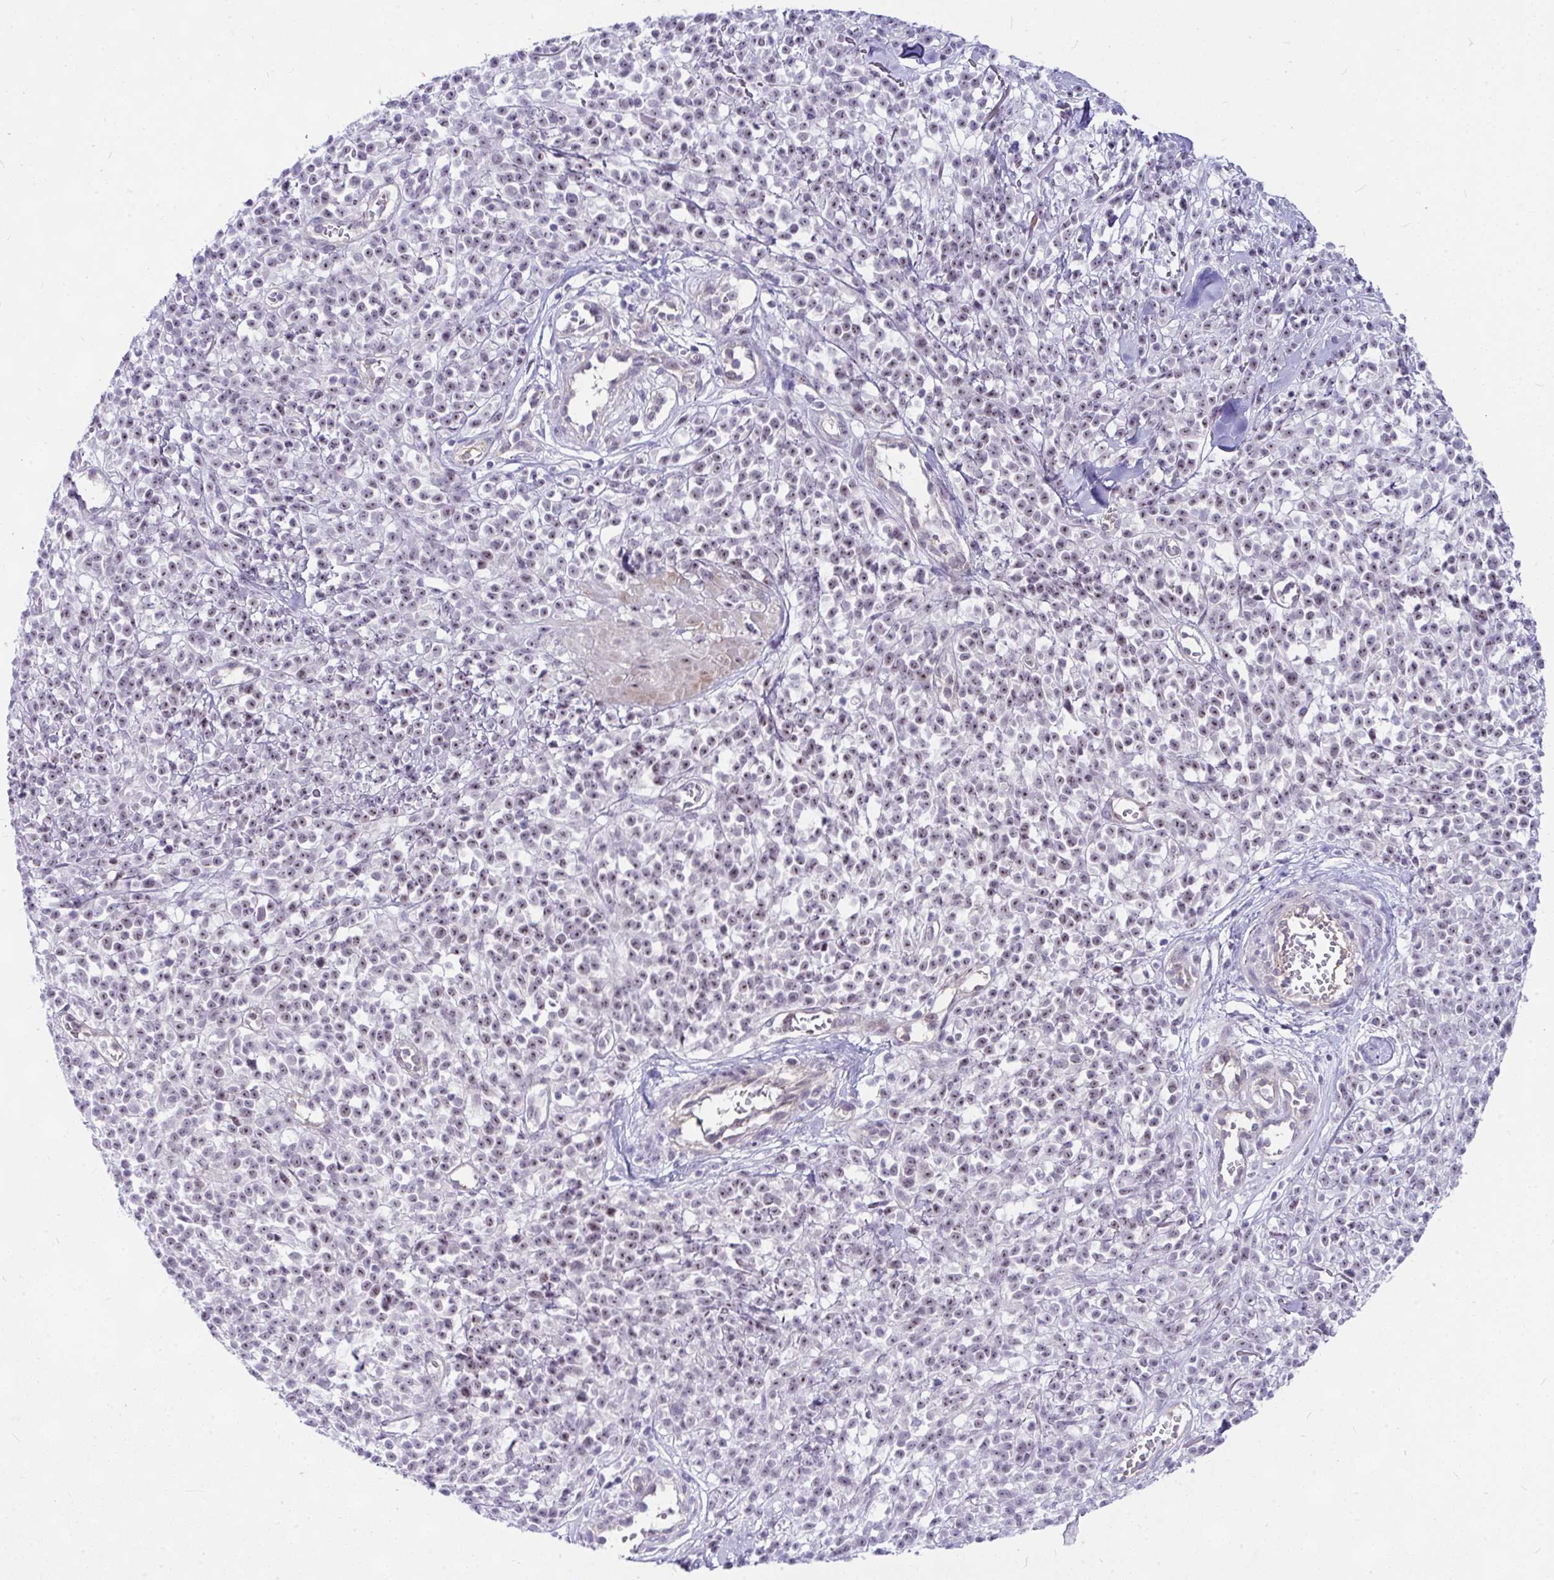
{"staining": {"intensity": "moderate", "quantity": "25%-75%", "location": "nuclear"}, "tissue": "melanoma", "cell_type": "Tumor cells", "image_type": "cancer", "snomed": [{"axis": "morphology", "description": "Malignant melanoma, NOS"}, {"axis": "topography", "description": "Skin"}, {"axis": "topography", "description": "Skin of trunk"}], "caption": "Immunohistochemistry micrograph of human melanoma stained for a protein (brown), which displays medium levels of moderate nuclear positivity in approximately 25%-75% of tumor cells.", "gene": "NFXL1", "patient": {"sex": "male", "age": 74}}